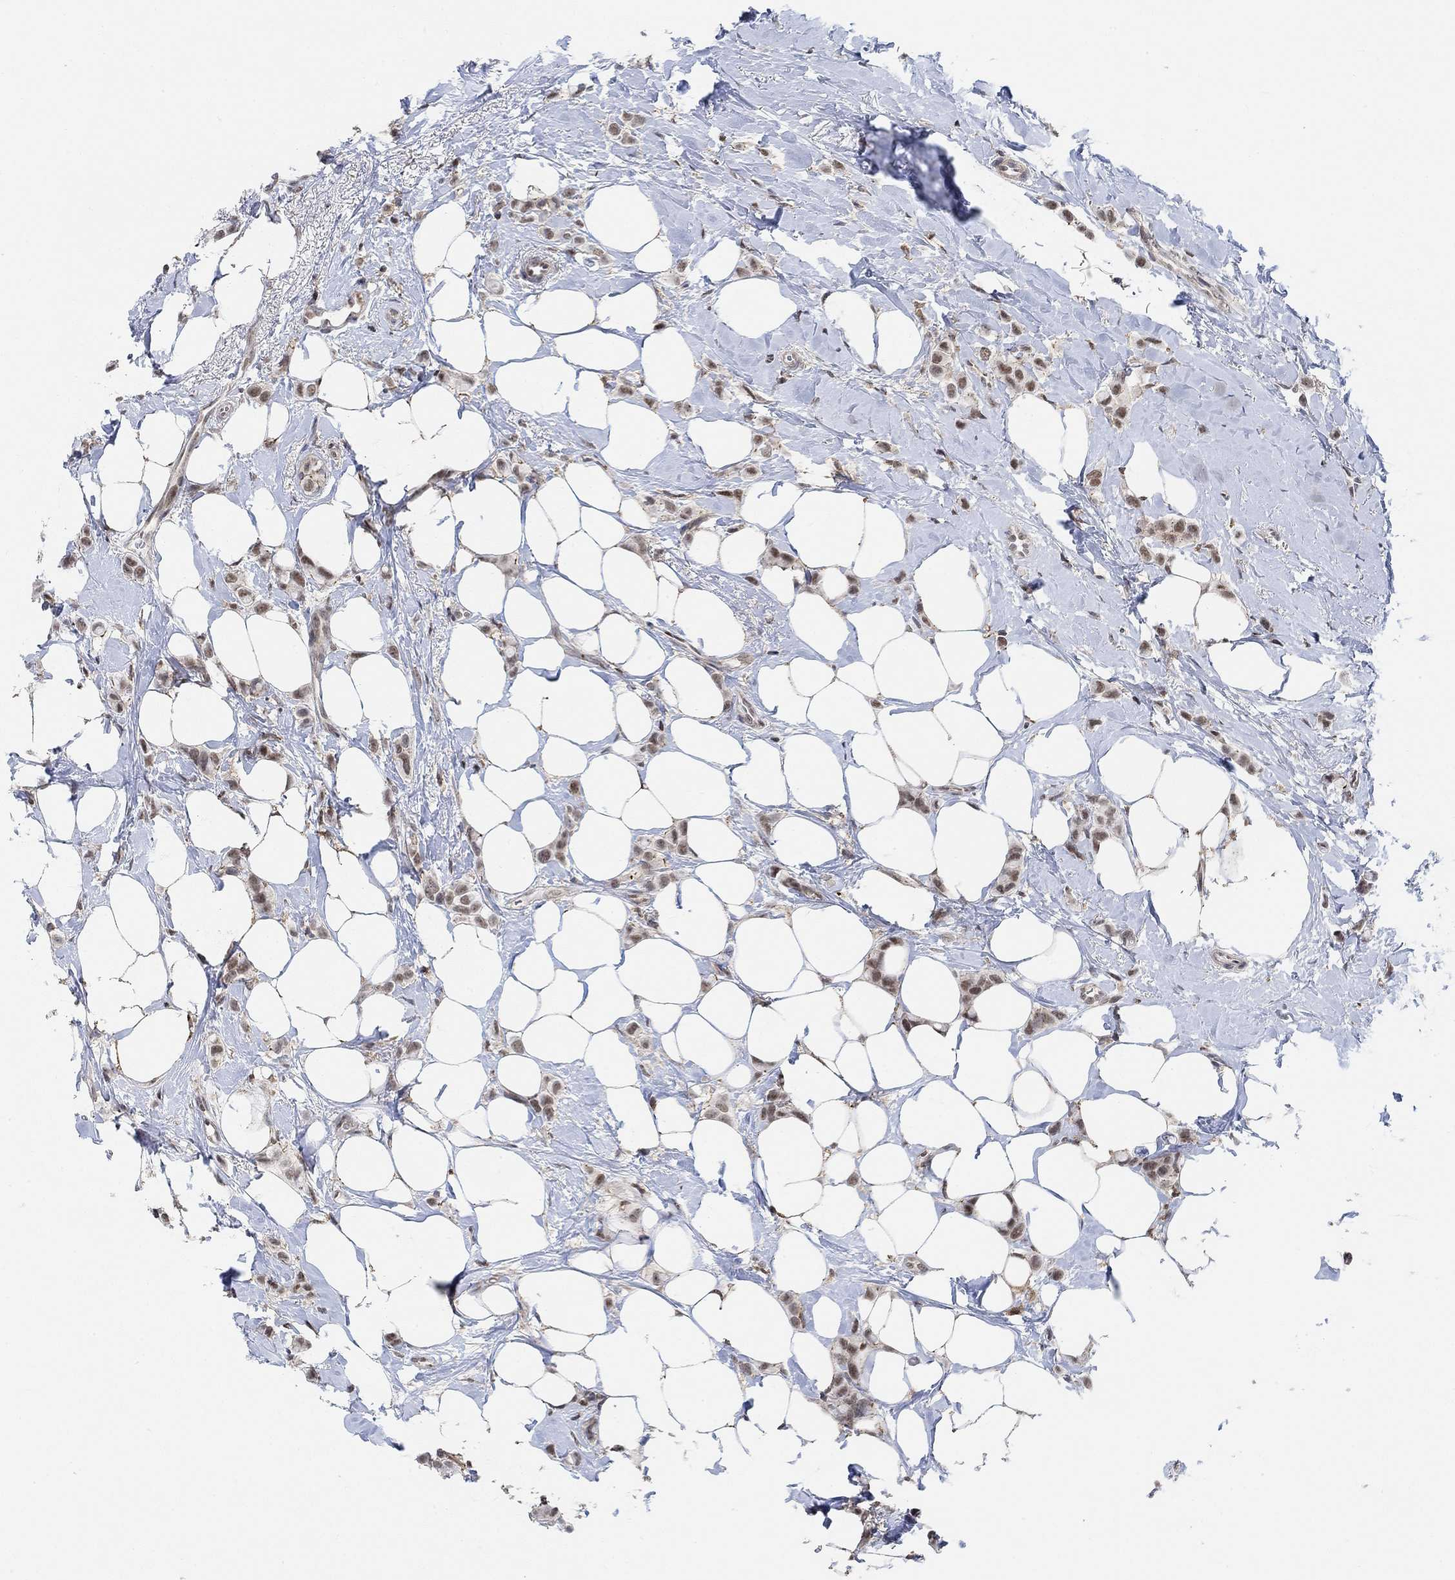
{"staining": {"intensity": "moderate", "quantity": "25%-75%", "location": "nuclear"}, "tissue": "breast cancer", "cell_type": "Tumor cells", "image_type": "cancer", "snomed": [{"axis": "morphology", "description": "Lobular carcinoma"}, {"axis": "topography", "description": "Breast"}], "caption": "Protein expression analysis of breast cancer (lobular carcinoma) reveals moderate nuclear expression in about 25%-75% of tumor cells.", "gene": "PWWP2B", "patient": {"sex": "female", "age": 66}}